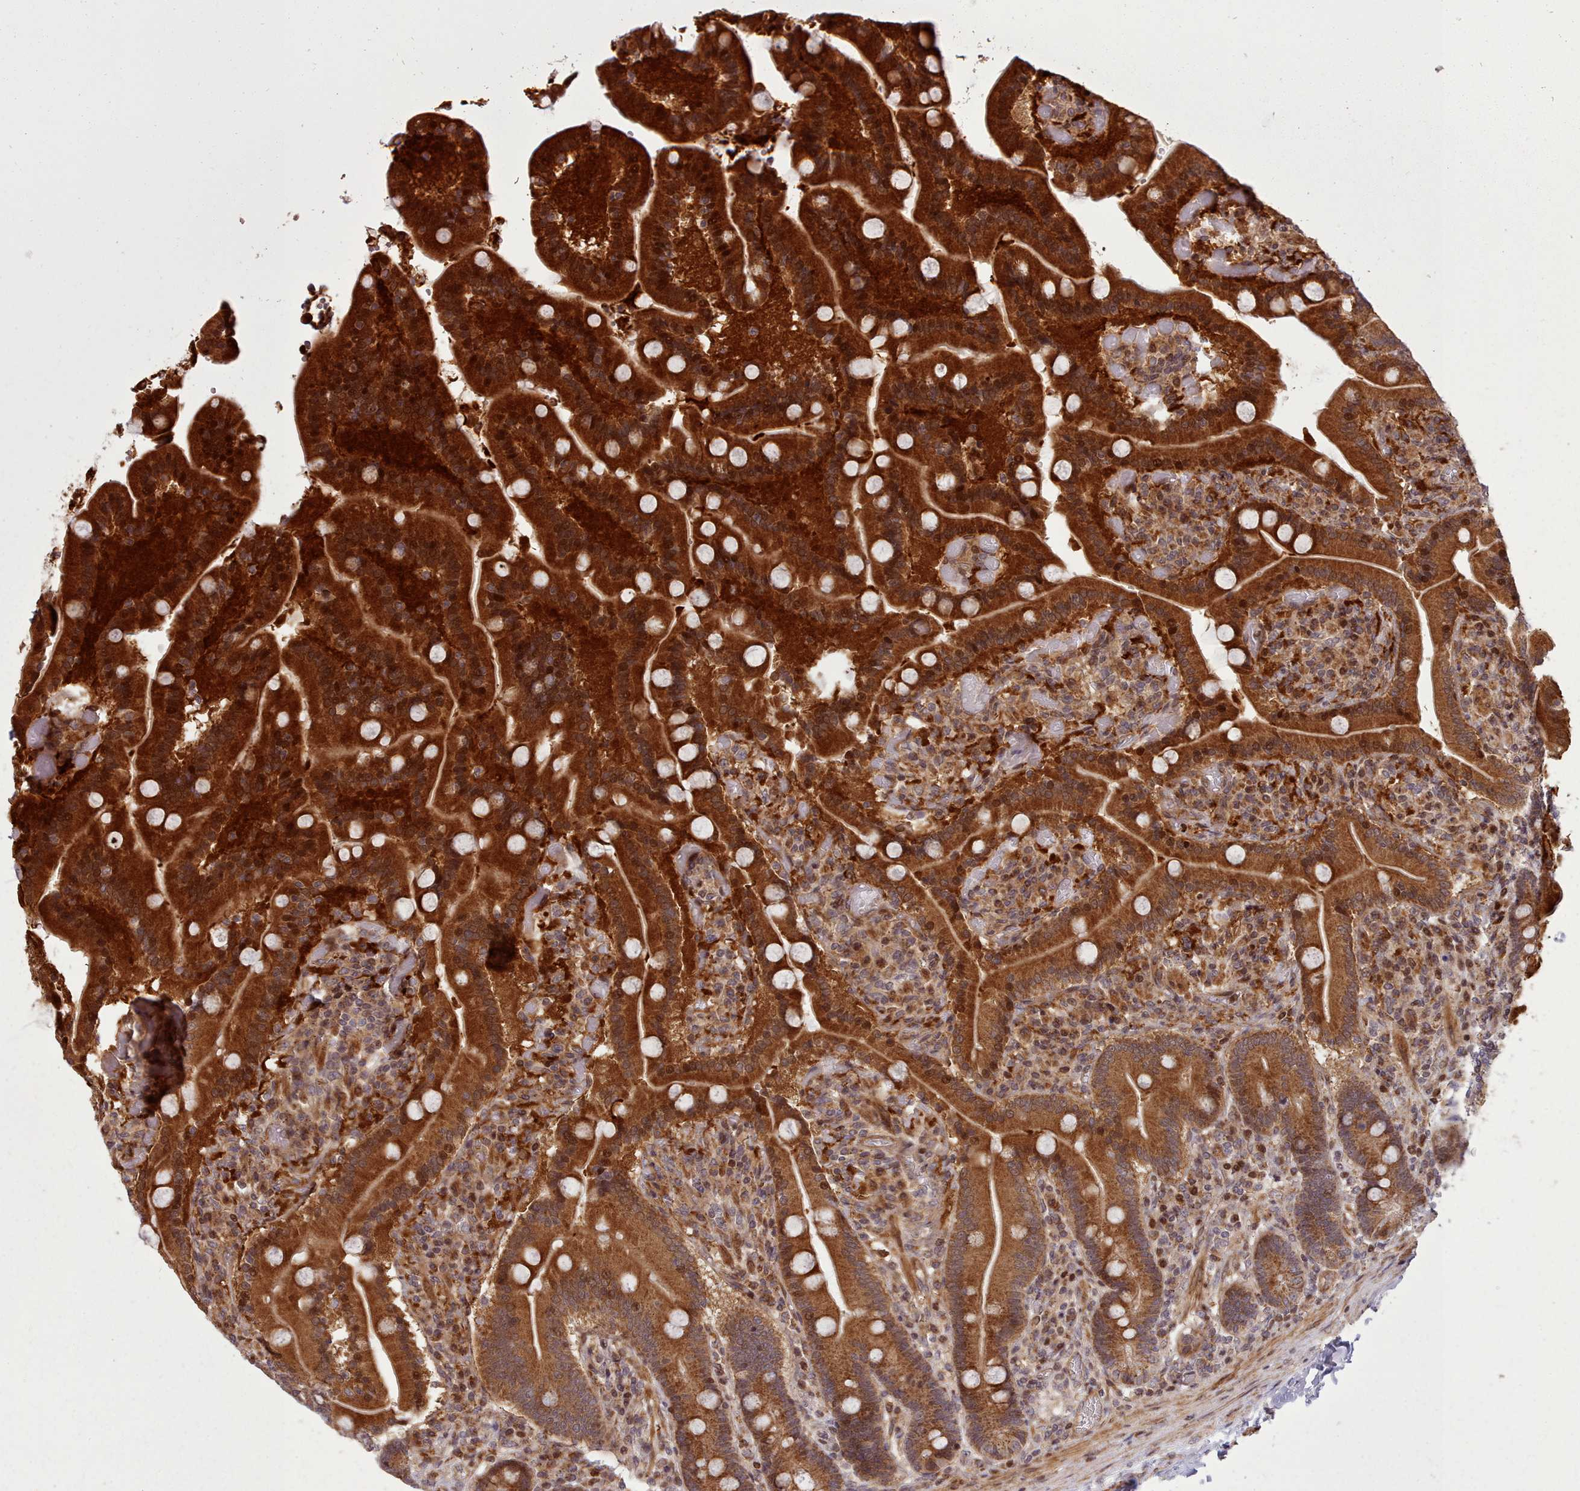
{"staining": {"intensity": "strong", "quantity": ">75%", "location": "cytoplasmic/membranous,nuclear"}, "tissue": "duodenum", "cell_type": "Glandular cells", "image_type": "normal", "snomed": [{"axis": "morphology", "description": "Normal tissue, NOS"}, {"axis": "topography", "description": "Duodenum"}], "caption": "Unremarkable duodenum was stained to show a protein in brown. There is high levels of strong cytoplasmic/membranous,nuclear staining in approximately >75% of glandular cells. (DAB IHC, brown staining for protein, blue staining for nuclei).", "gene": "NLRP7", "patient": {"sex": "female", "age": 62}}